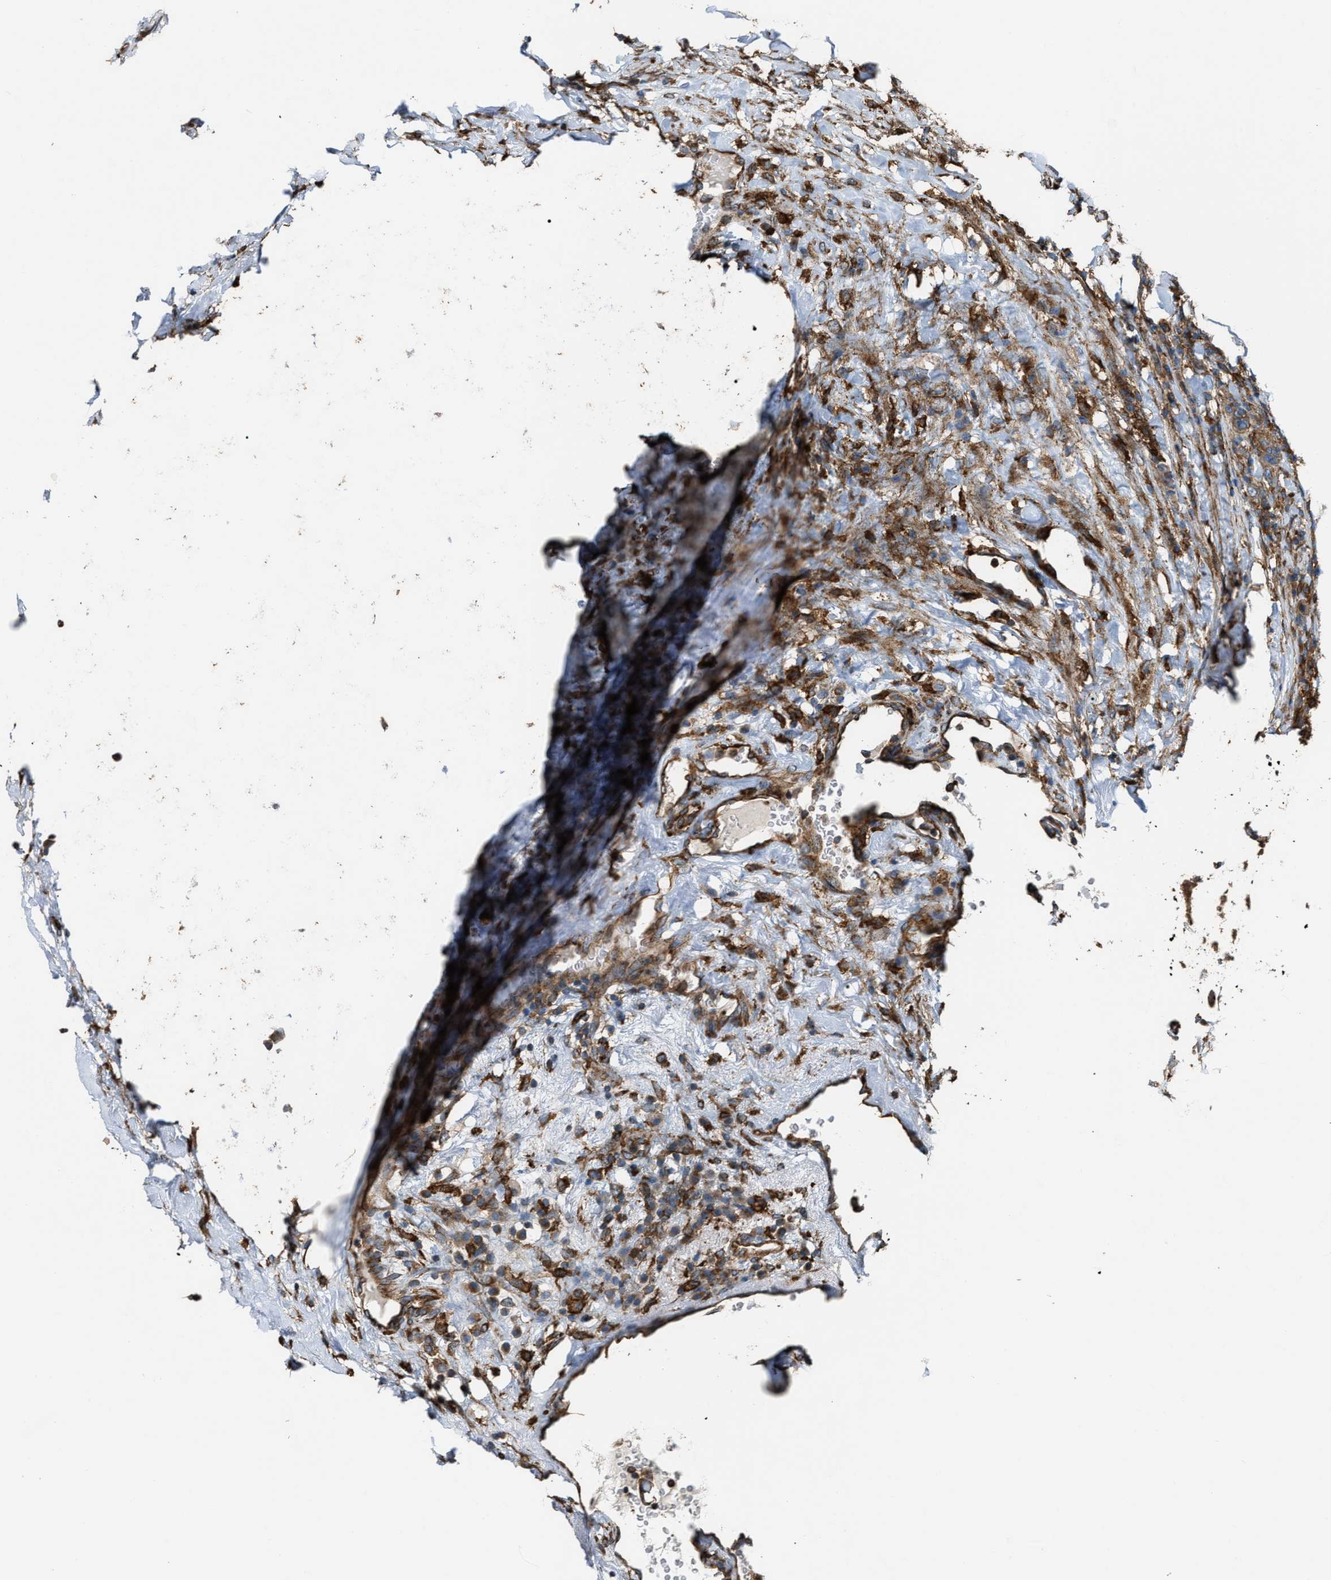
{"staining": {"intensity": "moderate", "quantity": ">75%", "location": "cytoplasmic/membranous"}, "tissue": "breast cancer", "cell_type": "Tumor cells", "image_type": "cancer", "snomed": [{"axis": "morphology", "description": "Duct carcinoma"}, {"axis": "topography", "description": "Breast"}], "caption": "The photomicrograph demonstrates staining of infiltrating ductal carcinoma (breast), revealing moderate cytoplasmic/membranous protein staining (brown color) within tumor cells.", "gene": "PICALM", "patient": {"sex": "female", "age": 37}}